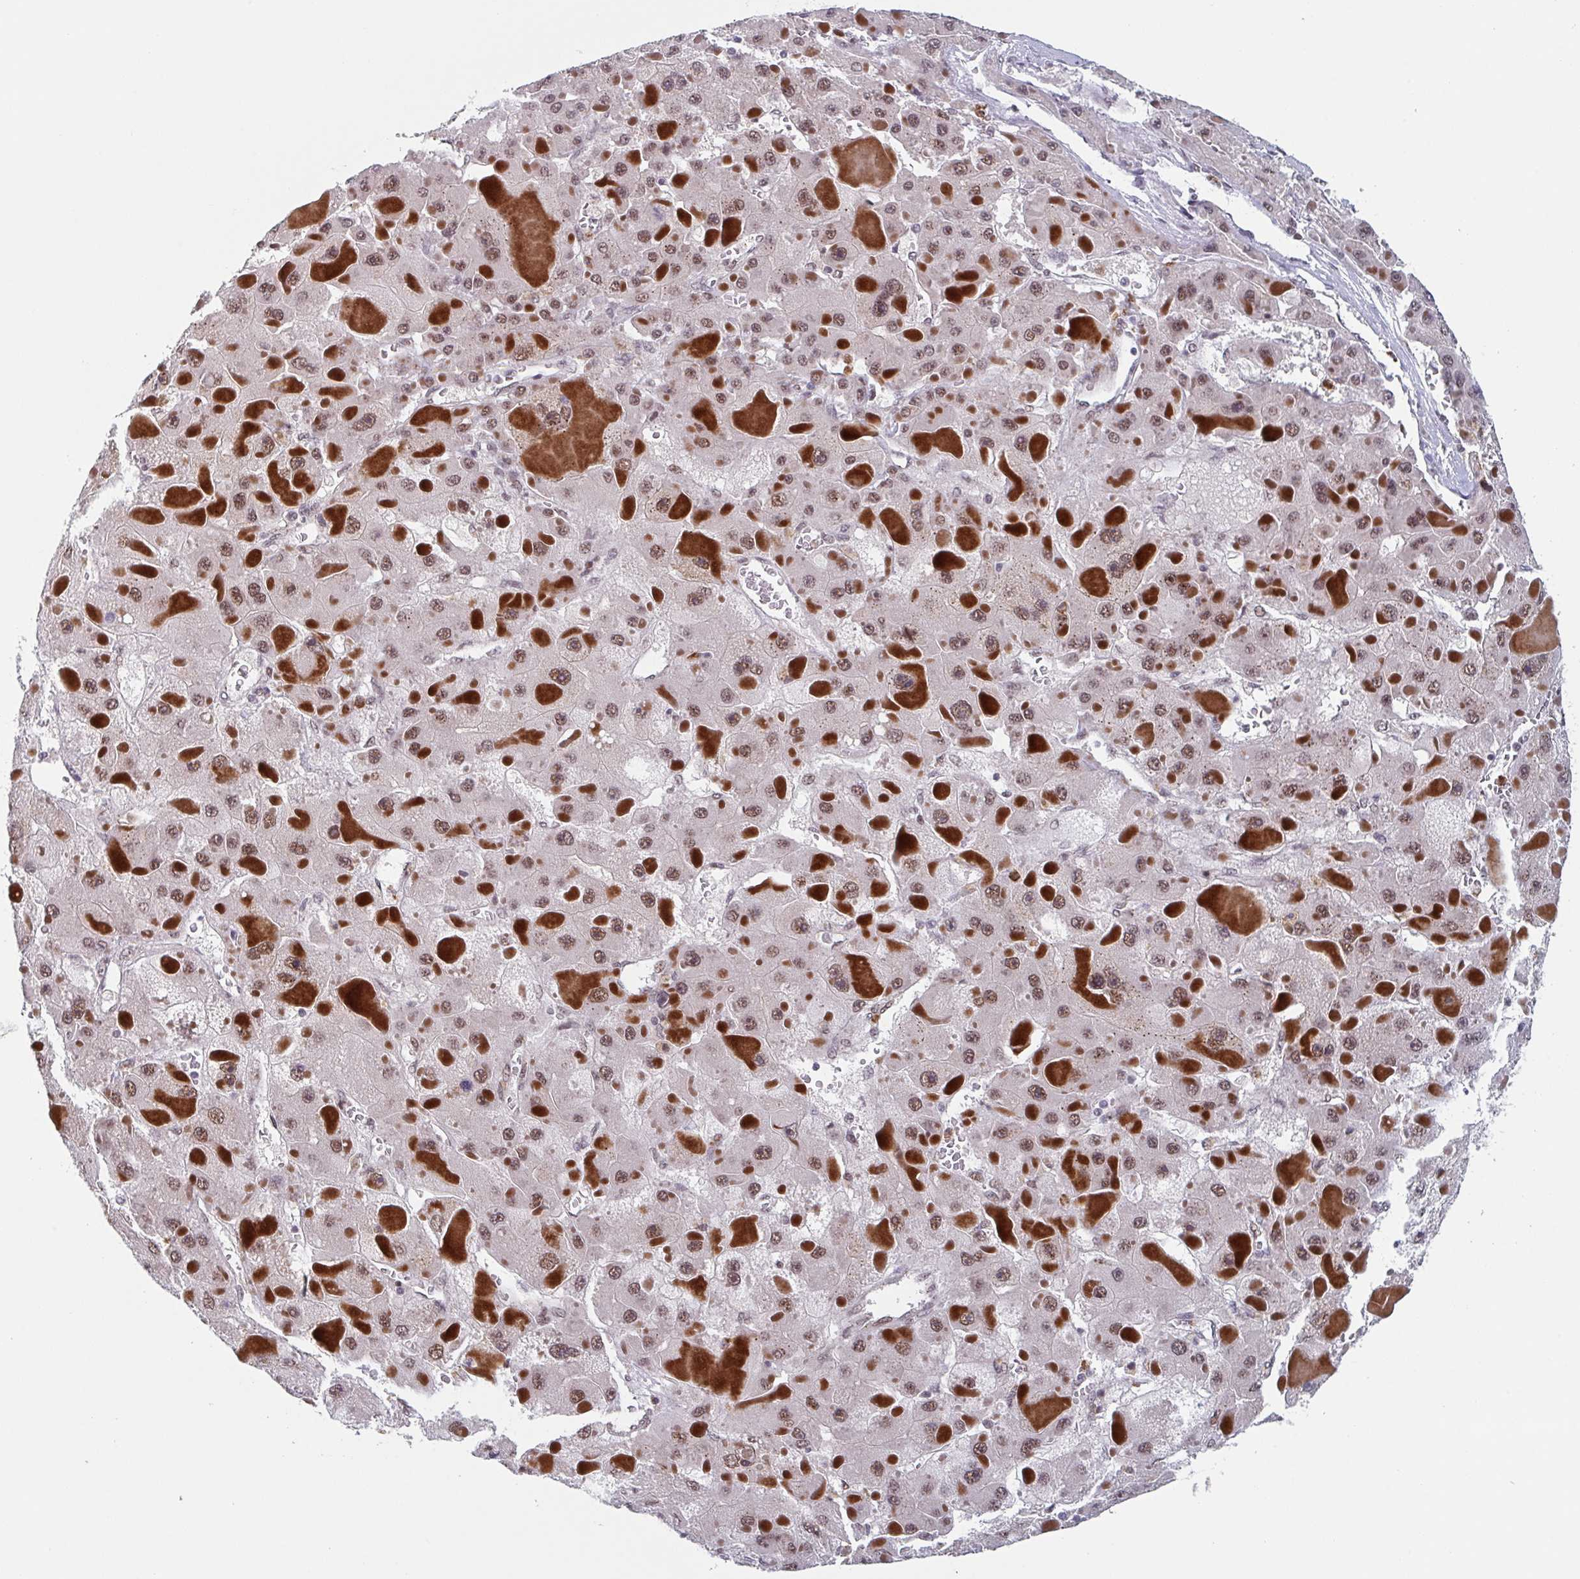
{"staining": {"intensity": "moderate", "quantity": ">75%", "location": "nuclear"}, "tissue": "liver cancer", "cell_type": "Tumor cells", "image_type": "cancer", "snomed": [{"axis": "morphology", "description": "Carcinoma, Hepatocellular, NOS"}, {"axis": "topography", "description": "Liver"}], "caption": "Protein expression by immunohistochemistry exhibits moderate nuclear staining in about >75% of tumor cells in liver cancer.", "gene": "RNF212", "patient": {"sex": "female", "age": 73}}